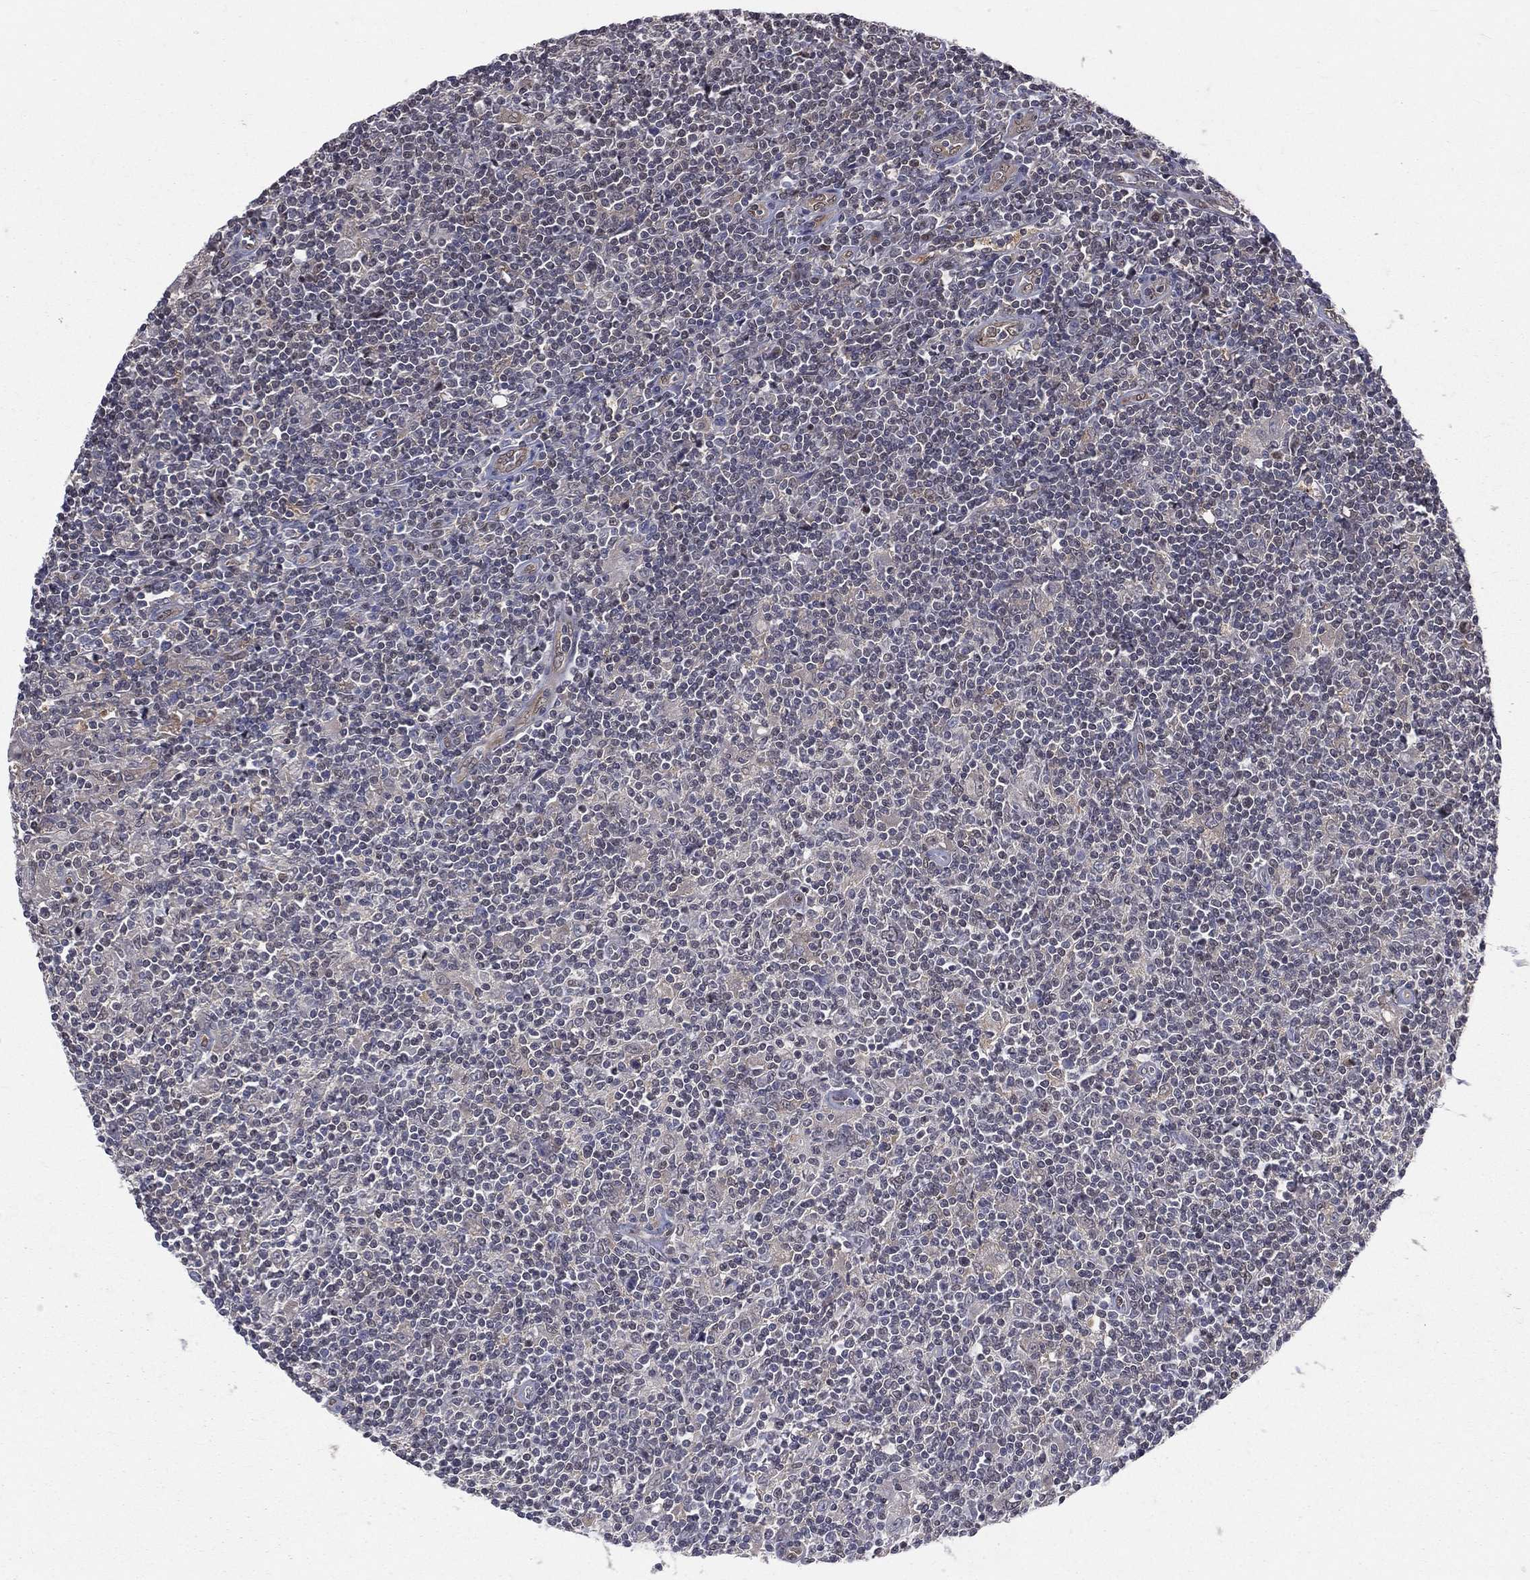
{"staining": {"intensity": "negative", "quantity": "none", "location": "none"}, "tissue": "lymphoma", "cell_type": "Tumor cells", "image_type": "cancer", "snomed": [{"axis": "morphology", "description": "Hodgkin's disease, NOS"}, {"axis": "topography", "description": "Lymph node"}], "caption": "Tumor cells are negative for protein expression in human lymphoma.", "gene": "GMPR2", "patient": {"sex": "male", "age": 40}}